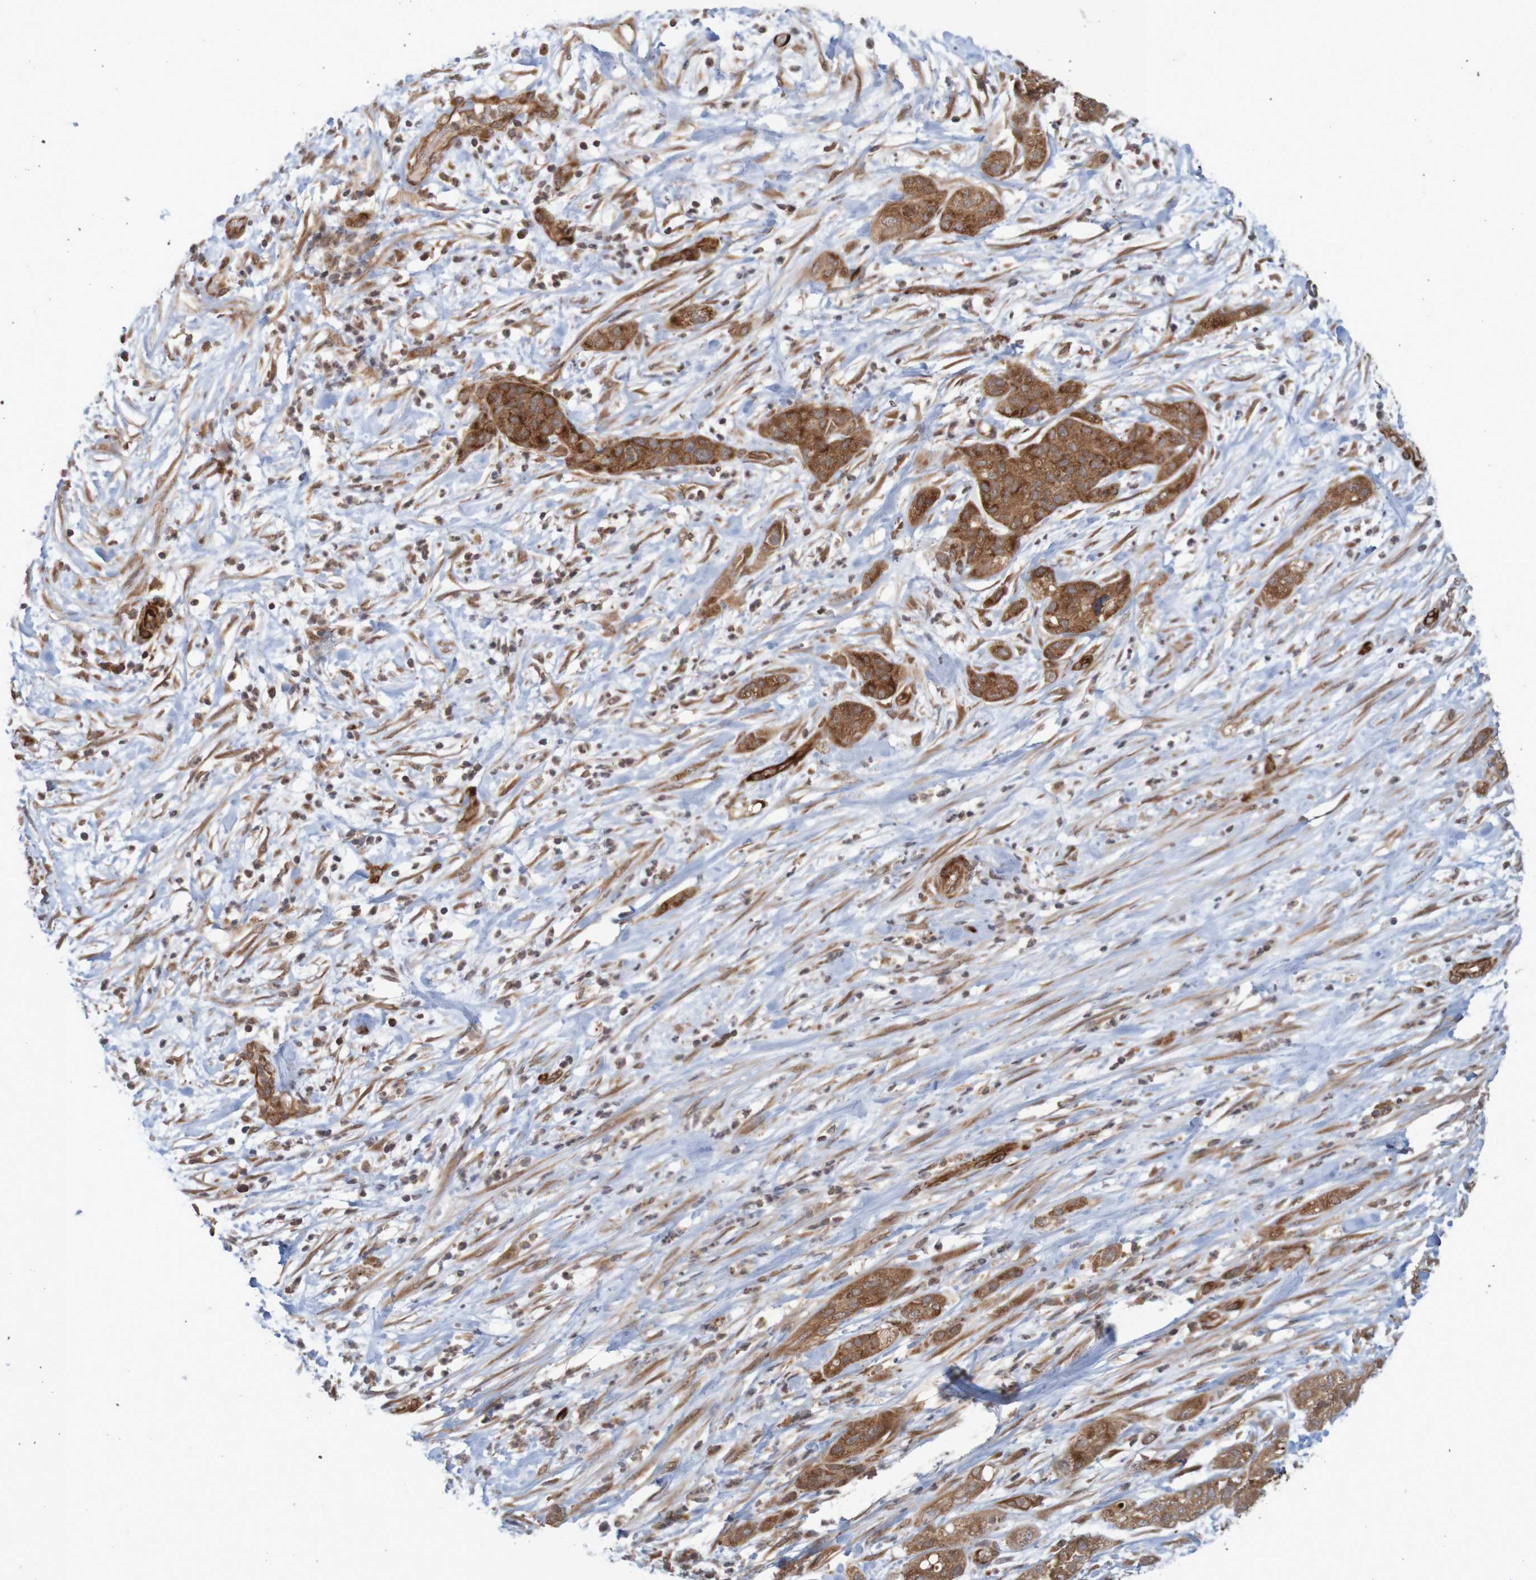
{"staining": {"intensity": "strong", "quantity": ">75%", "location": "cytoplasmic/membranous"}, "tissue": "pancreatic cancer", "cell_type": "Tumor cells", "image_type": "cancer", "snomed": [{"axis": "morphology", "description": "Adenocarcinoma, NOS"}, {"axis": "topography", "description": "Pancreas"}], "caption": "An image showing strong cytoplasmic/membranous positivity in approximately >75% of tumor cells in pancreatic cancer (adenocarcinoma), as visualized by brown immunohistochemical staining.", "gene": "MRPL52", "patient": {"sex": "female", "age": 78}}